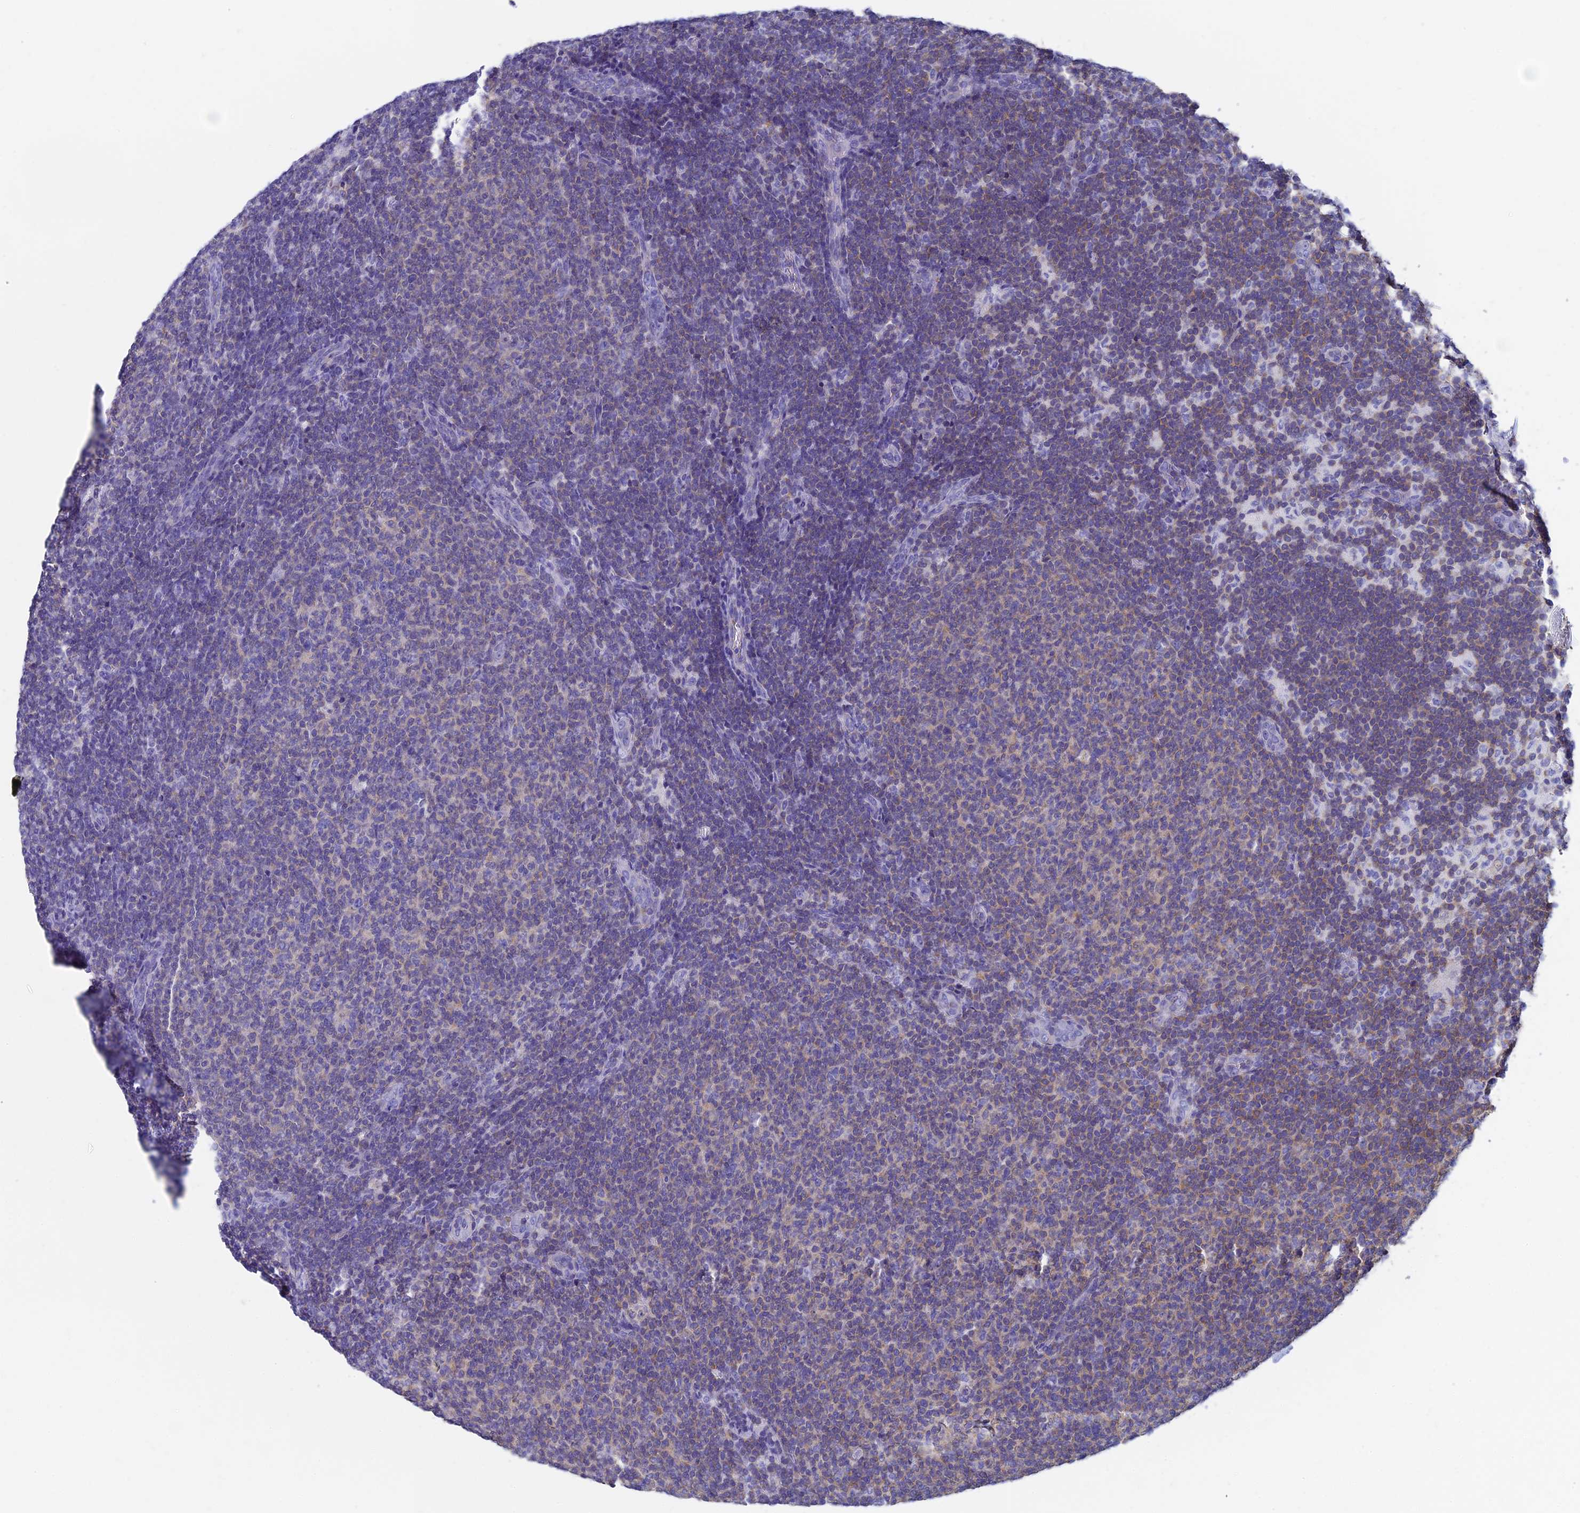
{"staining": {"intensity": "weak", "quantity": "25%-75%", "location": "cytoplasmic/membranous"}, "tissue": "lymphoma", "cell_type": "Tumor cells", "image_type": "cancer", "snomed": [{"axis": "morphology", "description": "Malignant lymphoma, non-Hodgkin's type, Low grade"}, {"axis": "topography", "description": "Lymph node"}], "caption": "Immunohistochemical staining of malignant lymphoma, non-Hodgkin's type (low-grade) displays low levels of weak cytoplasmic/membranous positivity in approximately 25%-75% of tumor cells.", "gene": "SEPTIN1", "patient": {"sex": "male", "age": 66}}